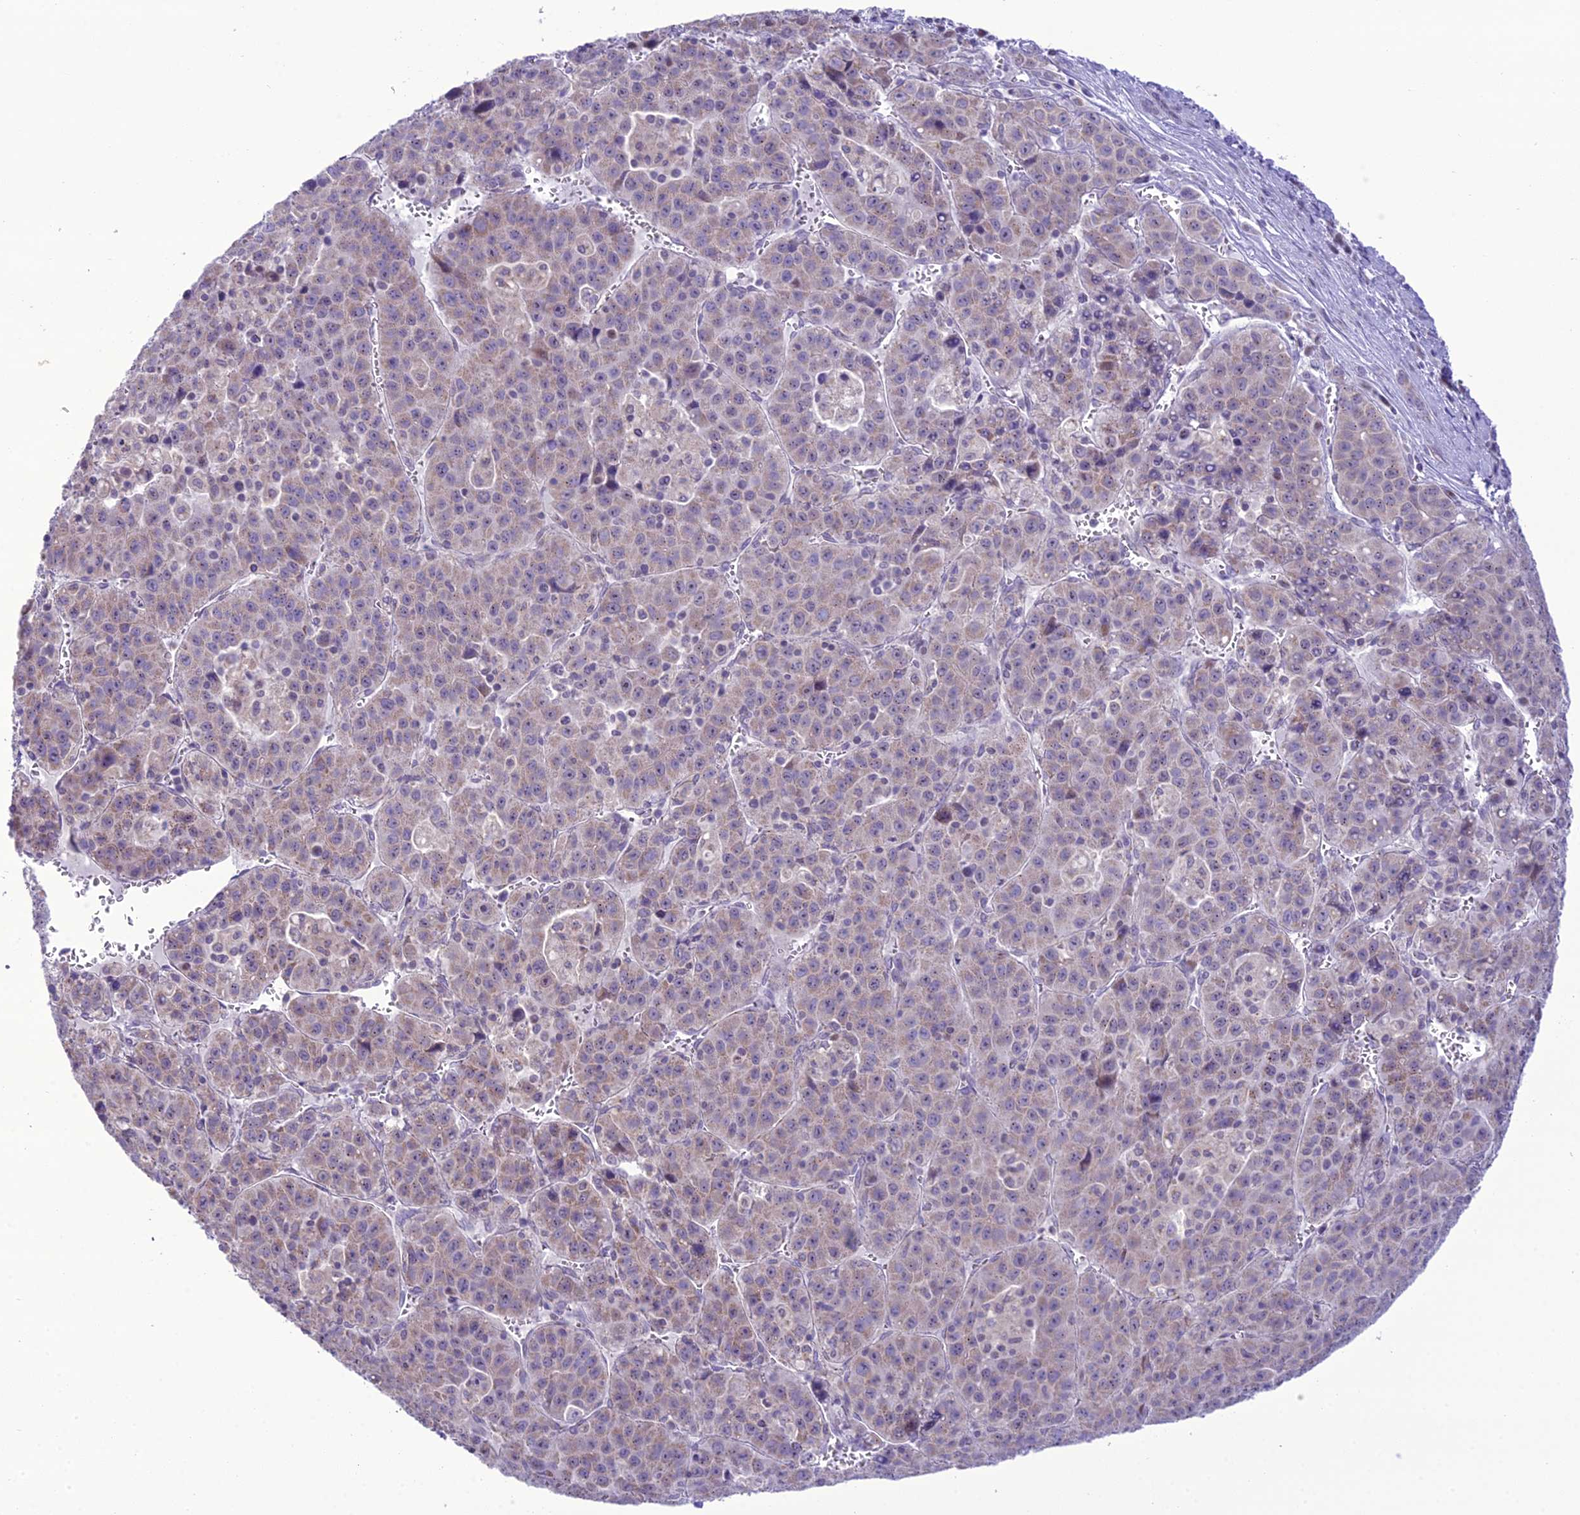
{"staining": {"intensity": "weak", "quantity": "<25%", "location": "cytoplasmic/membranous"}, "tissue": "liver cancer", "cell_type": "Tumor cells", "image_type": "cancer", "snomed": [{"axis": "morphology", "description": "Carcinoma, Hepatocellular, NOS"}, {"axis": "topography", "description": "Liver"}], "caption": "Tumor cells show no significant protein expression in liver cancer (hepatocellular carcinoma). (DAB immunohistochemistry (IHC), high magnification).", "gene": "B9D2", "patient": {"sex": "female", "age": 53}}